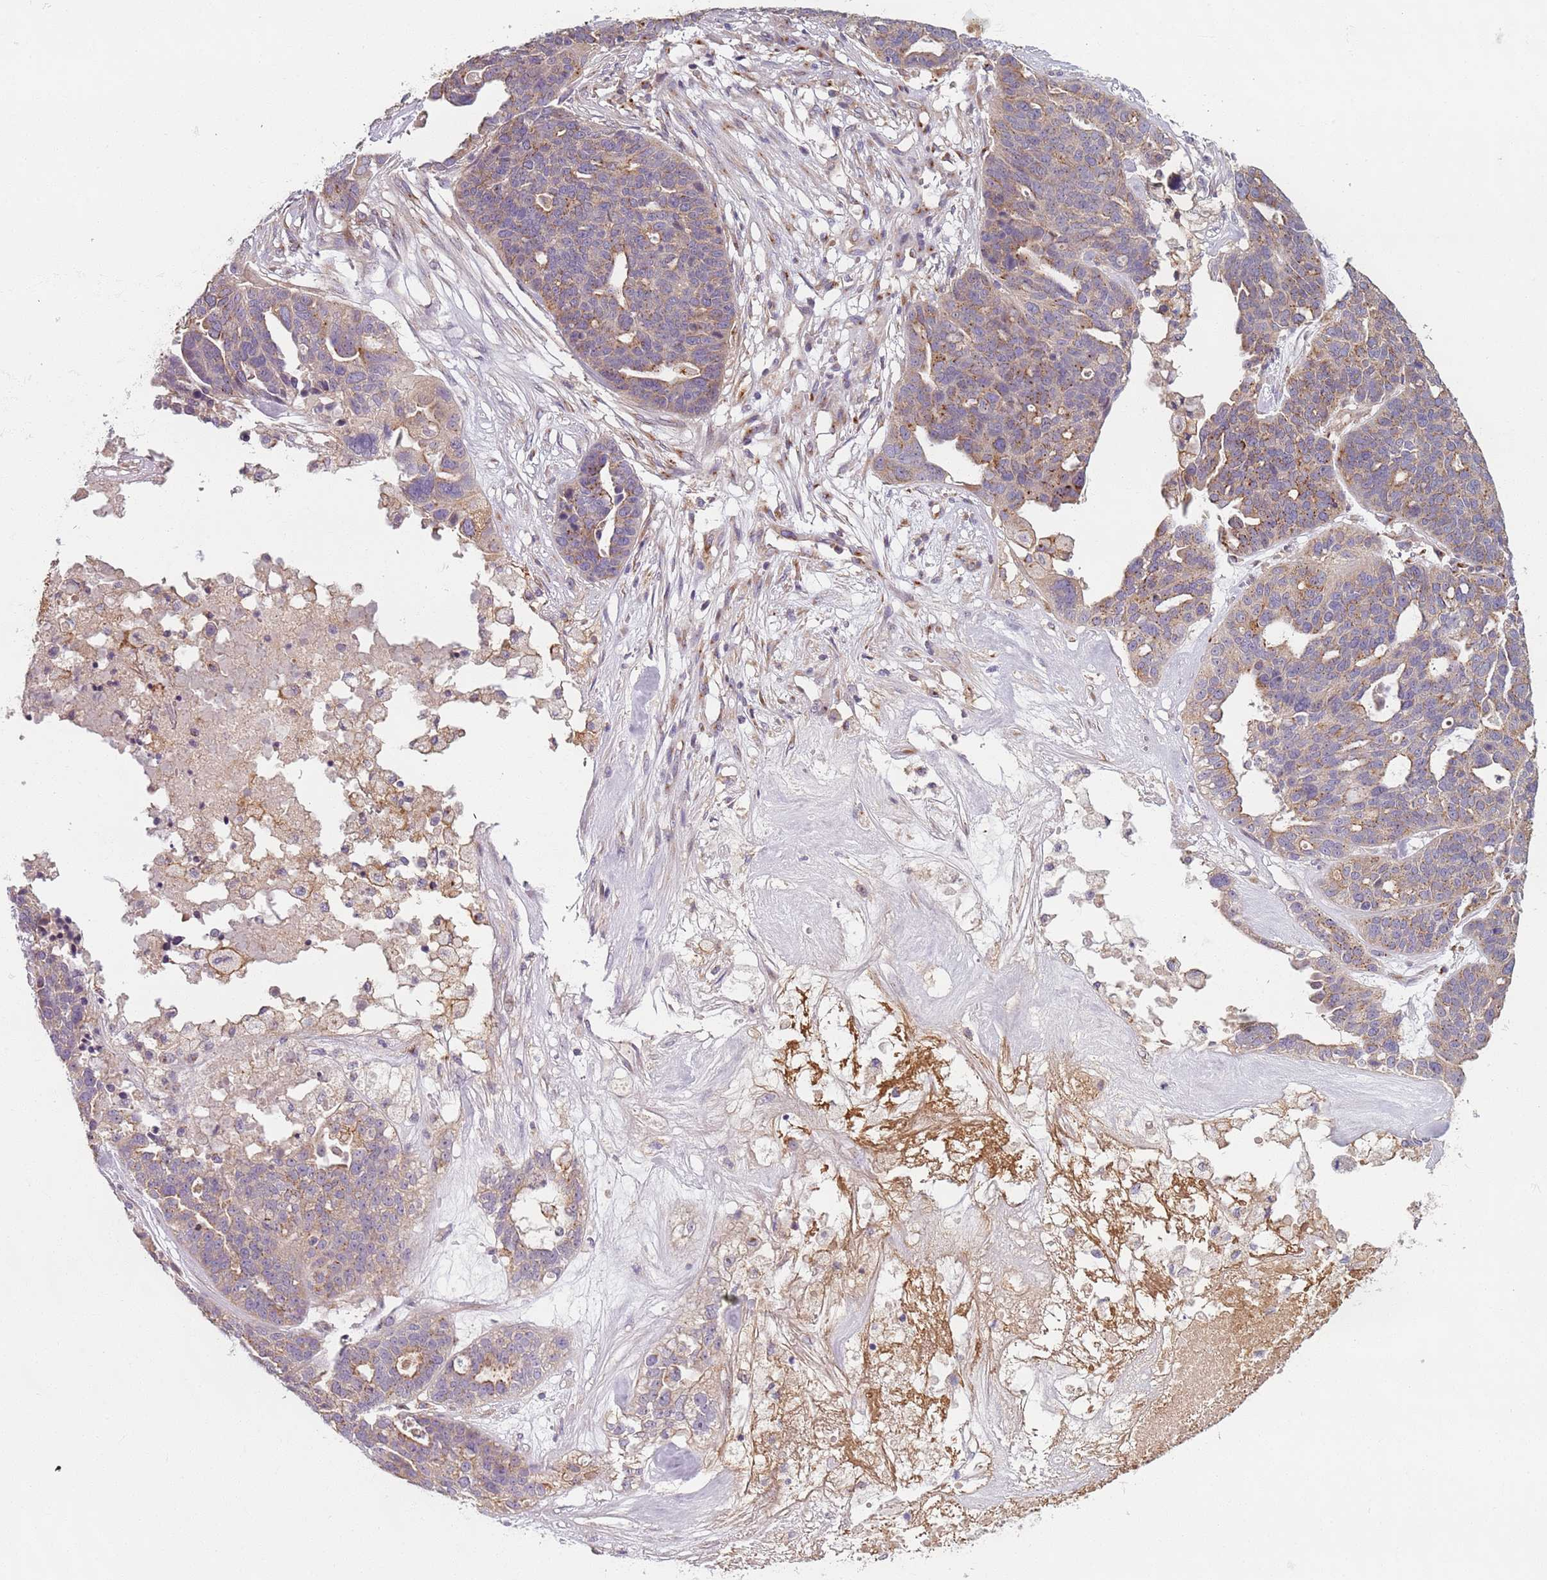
{"staining": {"intensity": "moderate", "quantity": ">75%", "location": "cytoplasmic/membranous"}, "tissue": "ovarian cancer", "cell_type": "Tumor cells", "image_type": "cancer", "snomed": [{"axis": "morphology", "description": "Cystadenocarcinoma, serous, NOS"}, {"axis": "topography", "description": "Ovary"}], "caption": "Immunohistochemistry (IHC) image of neoplastic tissue: ovarian cancer (serous cystadenocarcinoma) stained using immunohistochemistry reveals medium levels of moderate protein expression localized specifically in the cytoplasmic/membranous of tumor cells, appearing as a cytoplasmic/membranous brown color.", "gene": "AKTIP", "patient": {"sex": "female", "age": 59}}